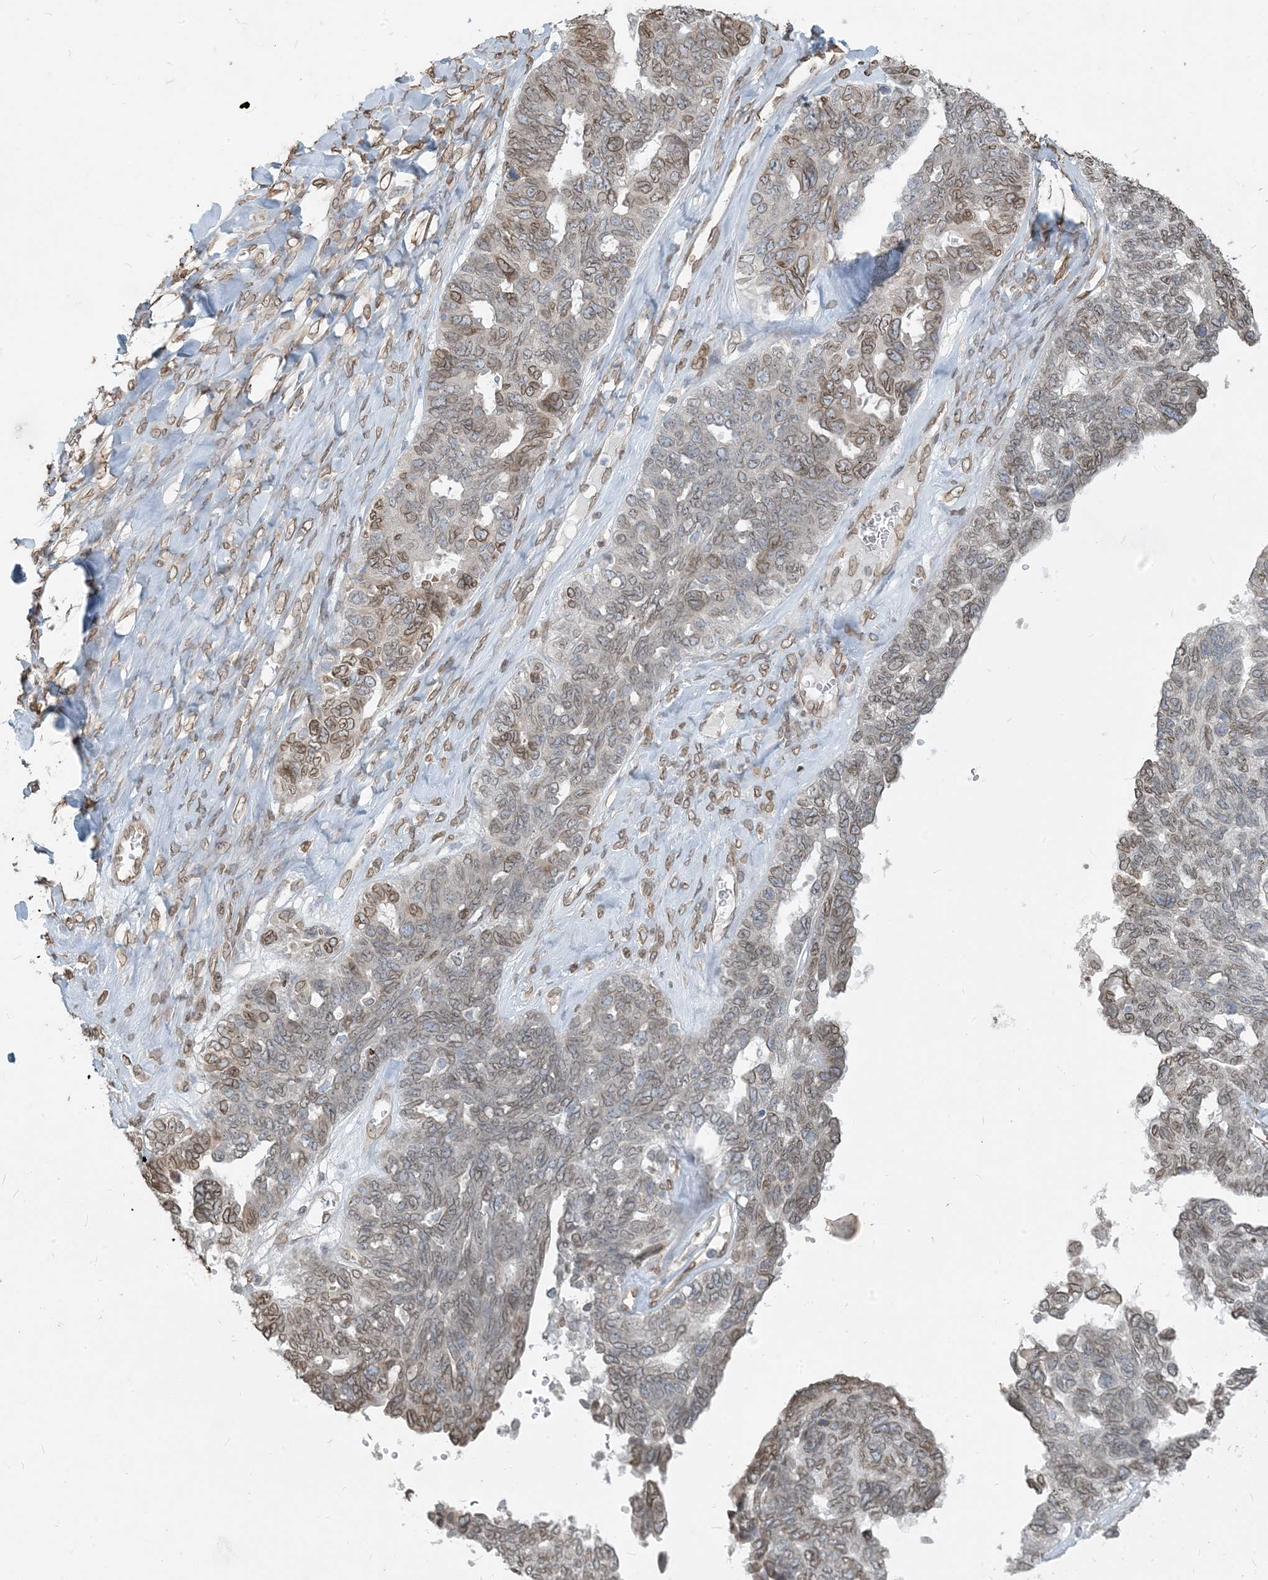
{"staining": {"intensity": "weak", "quantity": ">75%", "location": "cytoplasmic/membranous,nuclear"}, "tissue": "ovarian cancer", "cell_type": "Tumor cells", "image_type": "cancer", "snomed": [{"axis": "morphology", "description": "Cystadenocarcinoma, serous, NOS"}, {"axis": "topography", "description": "Ovary"}], "caption": "This photomicrograph shows immunohistochemistry staining of serous cystadenocarcinoma (ovarian), with low weak cytoplasmic/membranous and nuclear expression in about >75% of tumor cells.", "gene": "WWP1", "patient": {"sex": "female", "age": 79}}